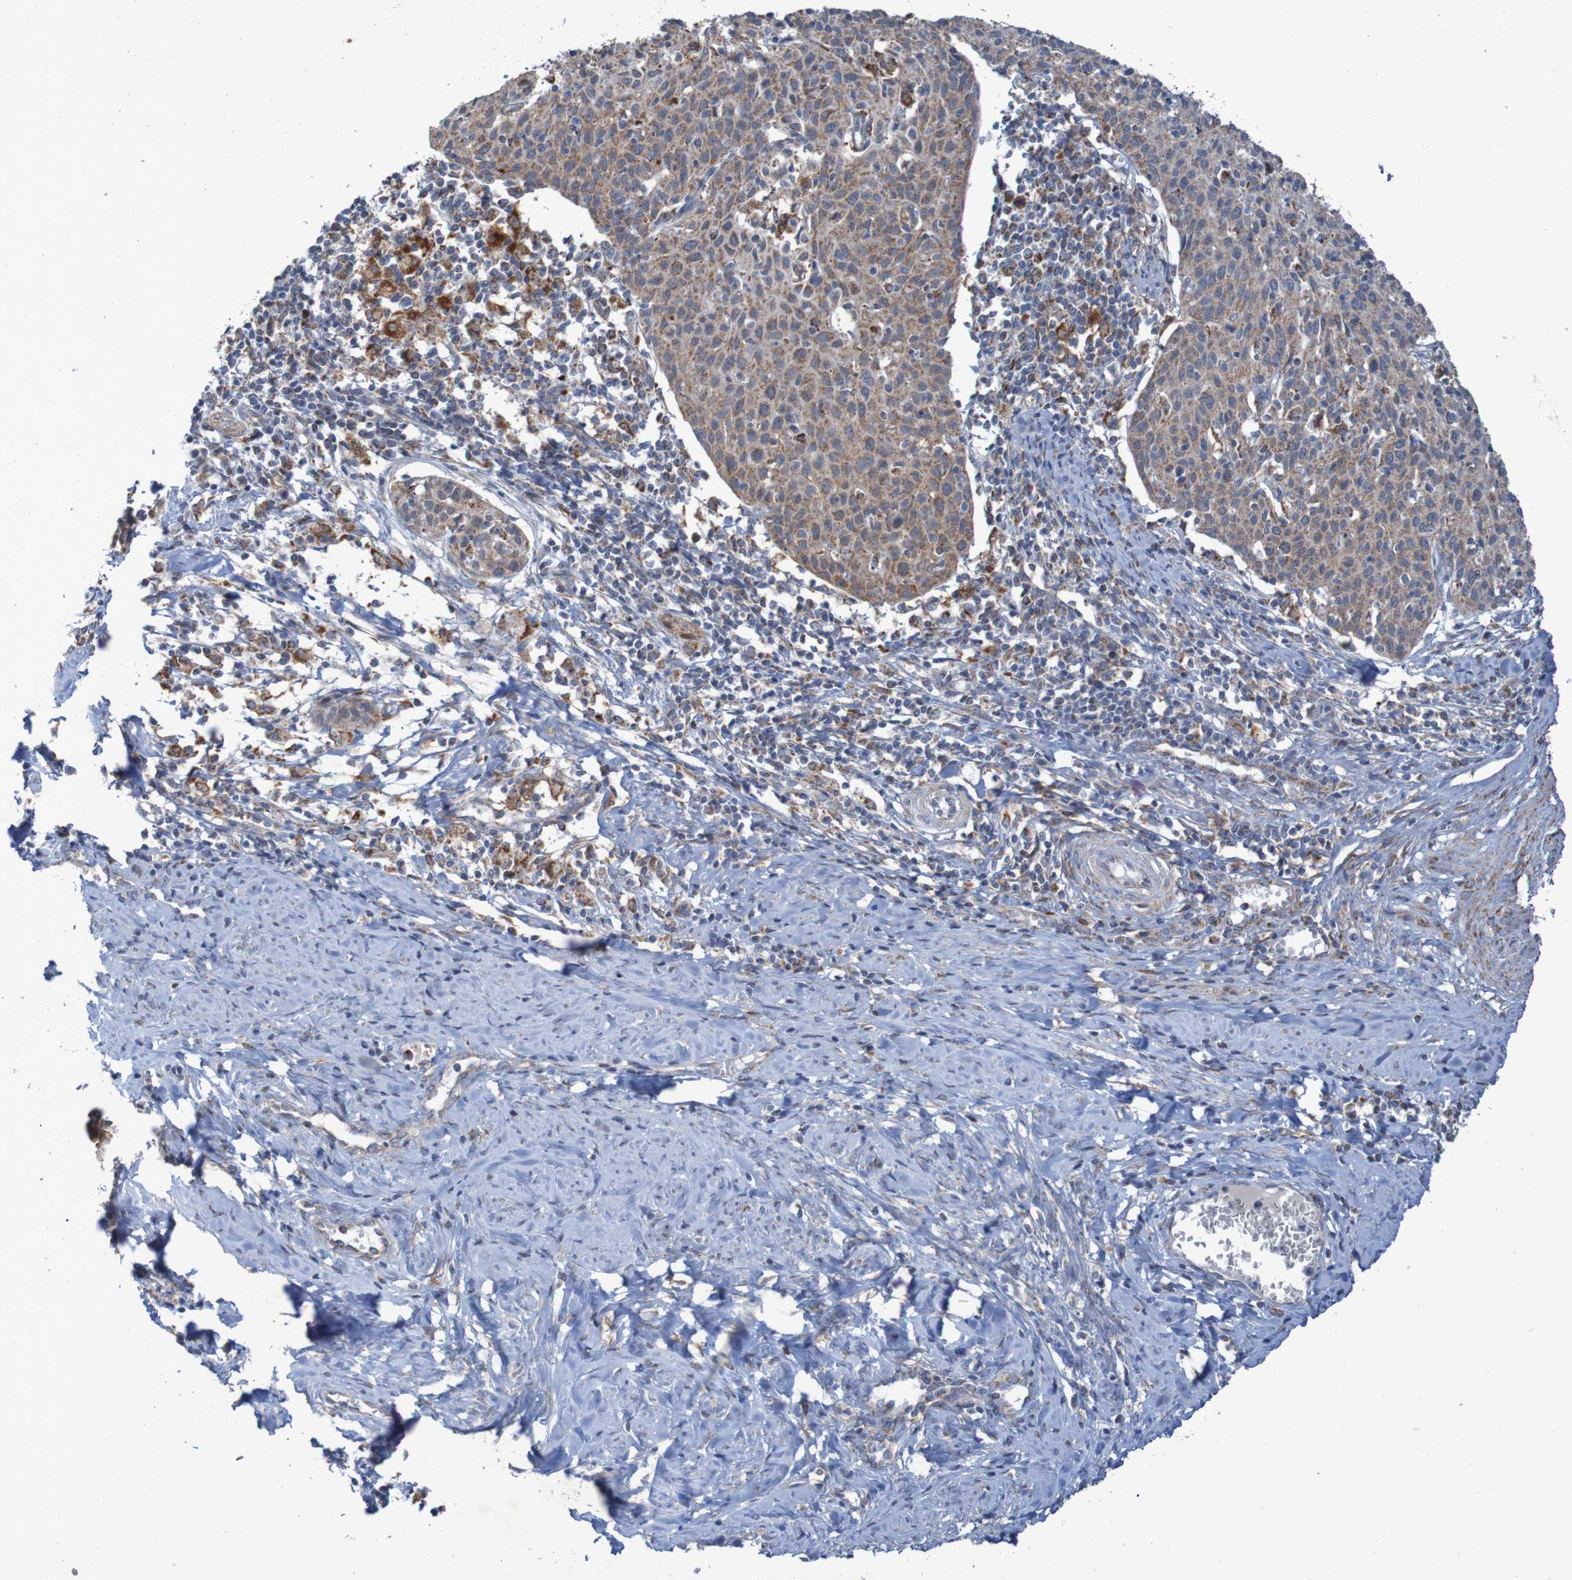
{"staining": {"intensity": "moderate", "quantity": ">75%", "location": "cytoplasmic/membranous"}, "tissue": "cervical cancer", "cell_type": "Tumor cells", "image_type": "cancer", "snomed": [{"axis": "morphology", "description": "Squamous cell carcinoma, NOS"}, {"axis": "topography", "description": "Cervix"}], "caption": "Immunohistochemical staining of human cervical squamous cell carcinoma exhibits medium levels of moderate cytoplasmic/membranous protein staining in about >75% of tumor cells. The protein is shown in brown color, while the nuclei are stained blue.", "gene": "CCDC51", "patient": {"sex": "female", "age": 38}}